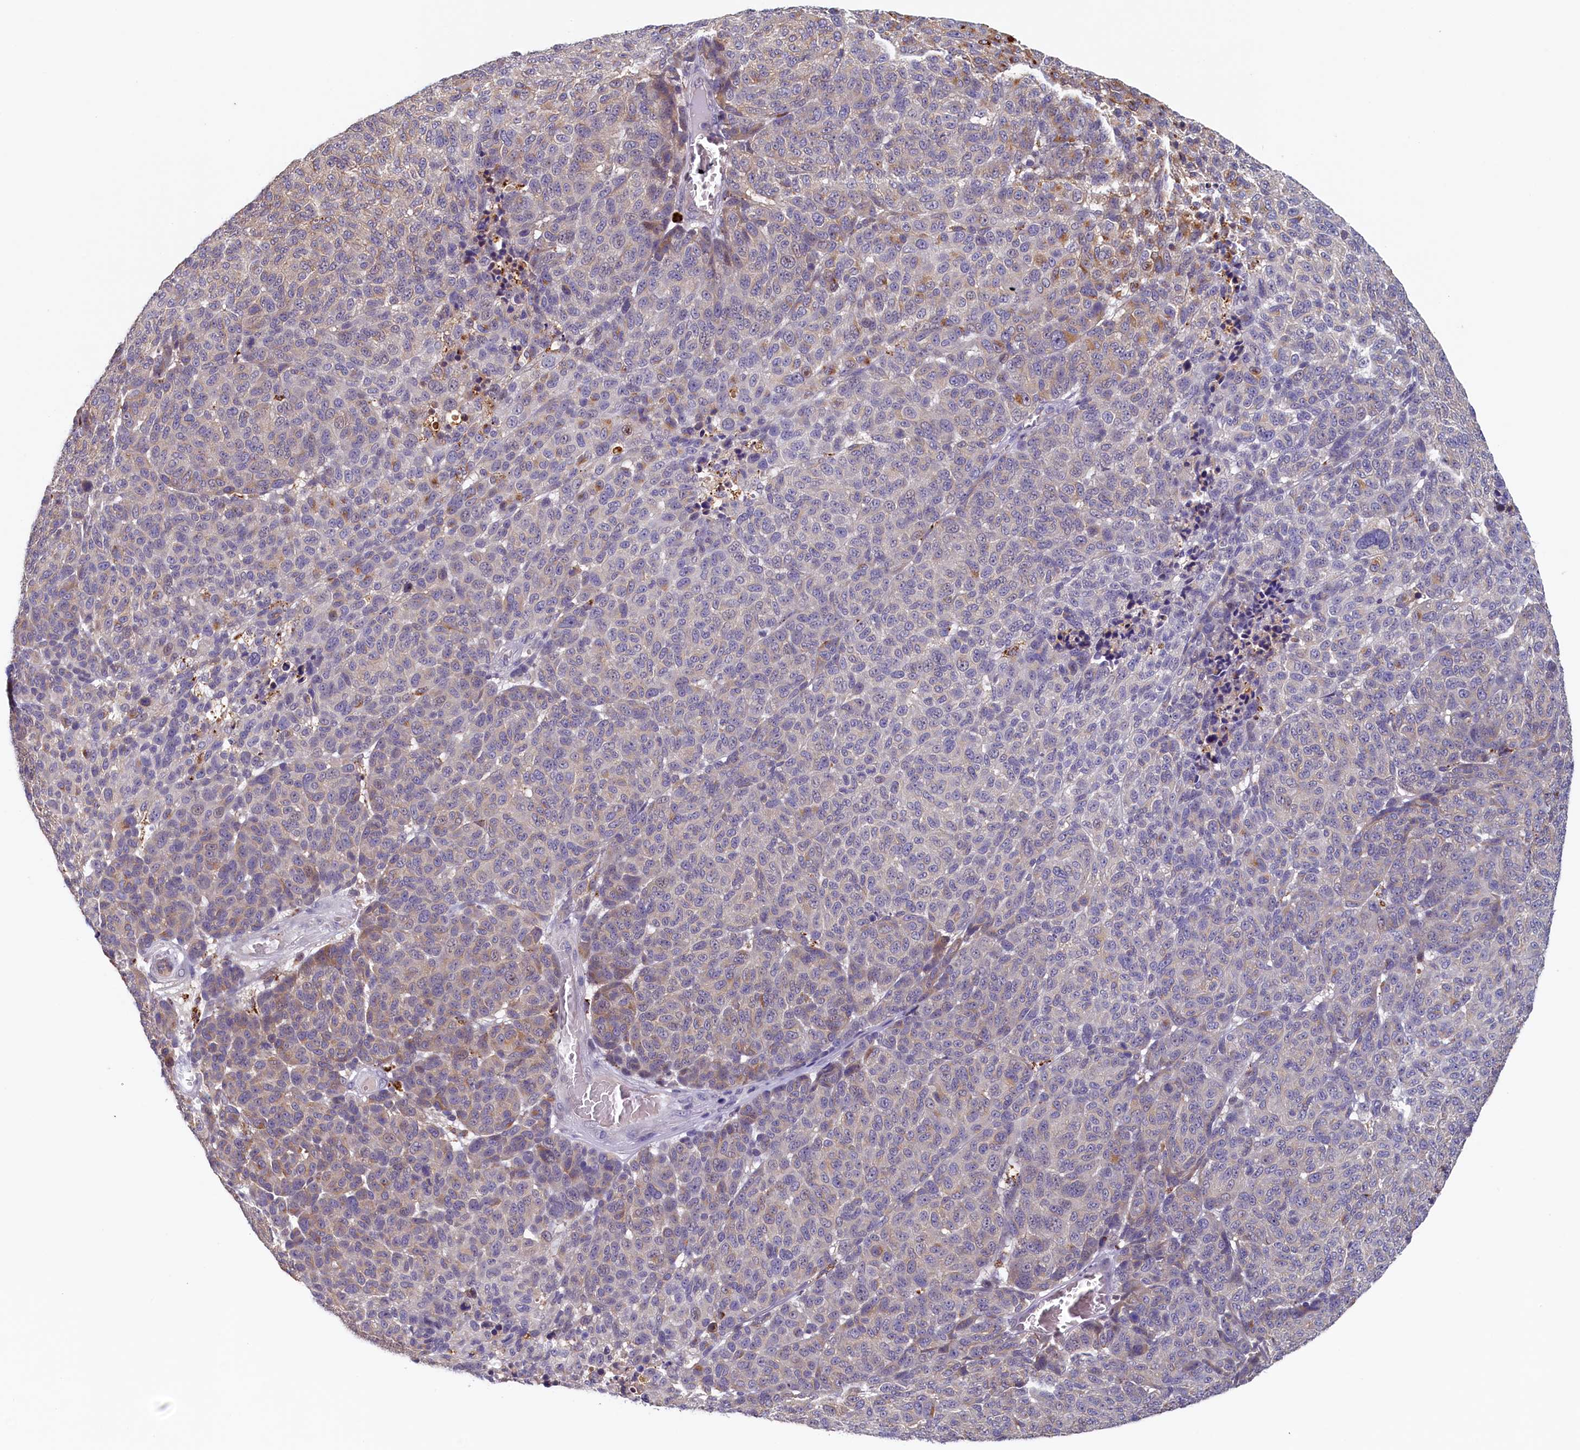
{"staining": {"intensity": "negative", "quantity": "none", "location": "none"}, "tissue": "melanoma", "cell_type": "Tumor cells", "image_type": "cancer", "snomed": [{"axis": "morphology", "description": "Malignant melanoma, NOS"}, {"axis": "topography", "description": "Skin"}], "caption": "Immunohistochemistry (IHC) of malignant melanoma exhibits no positivity in tumor cells.", "gene": "NUBP2", "patient": {"sex": "male", "age": 49}}